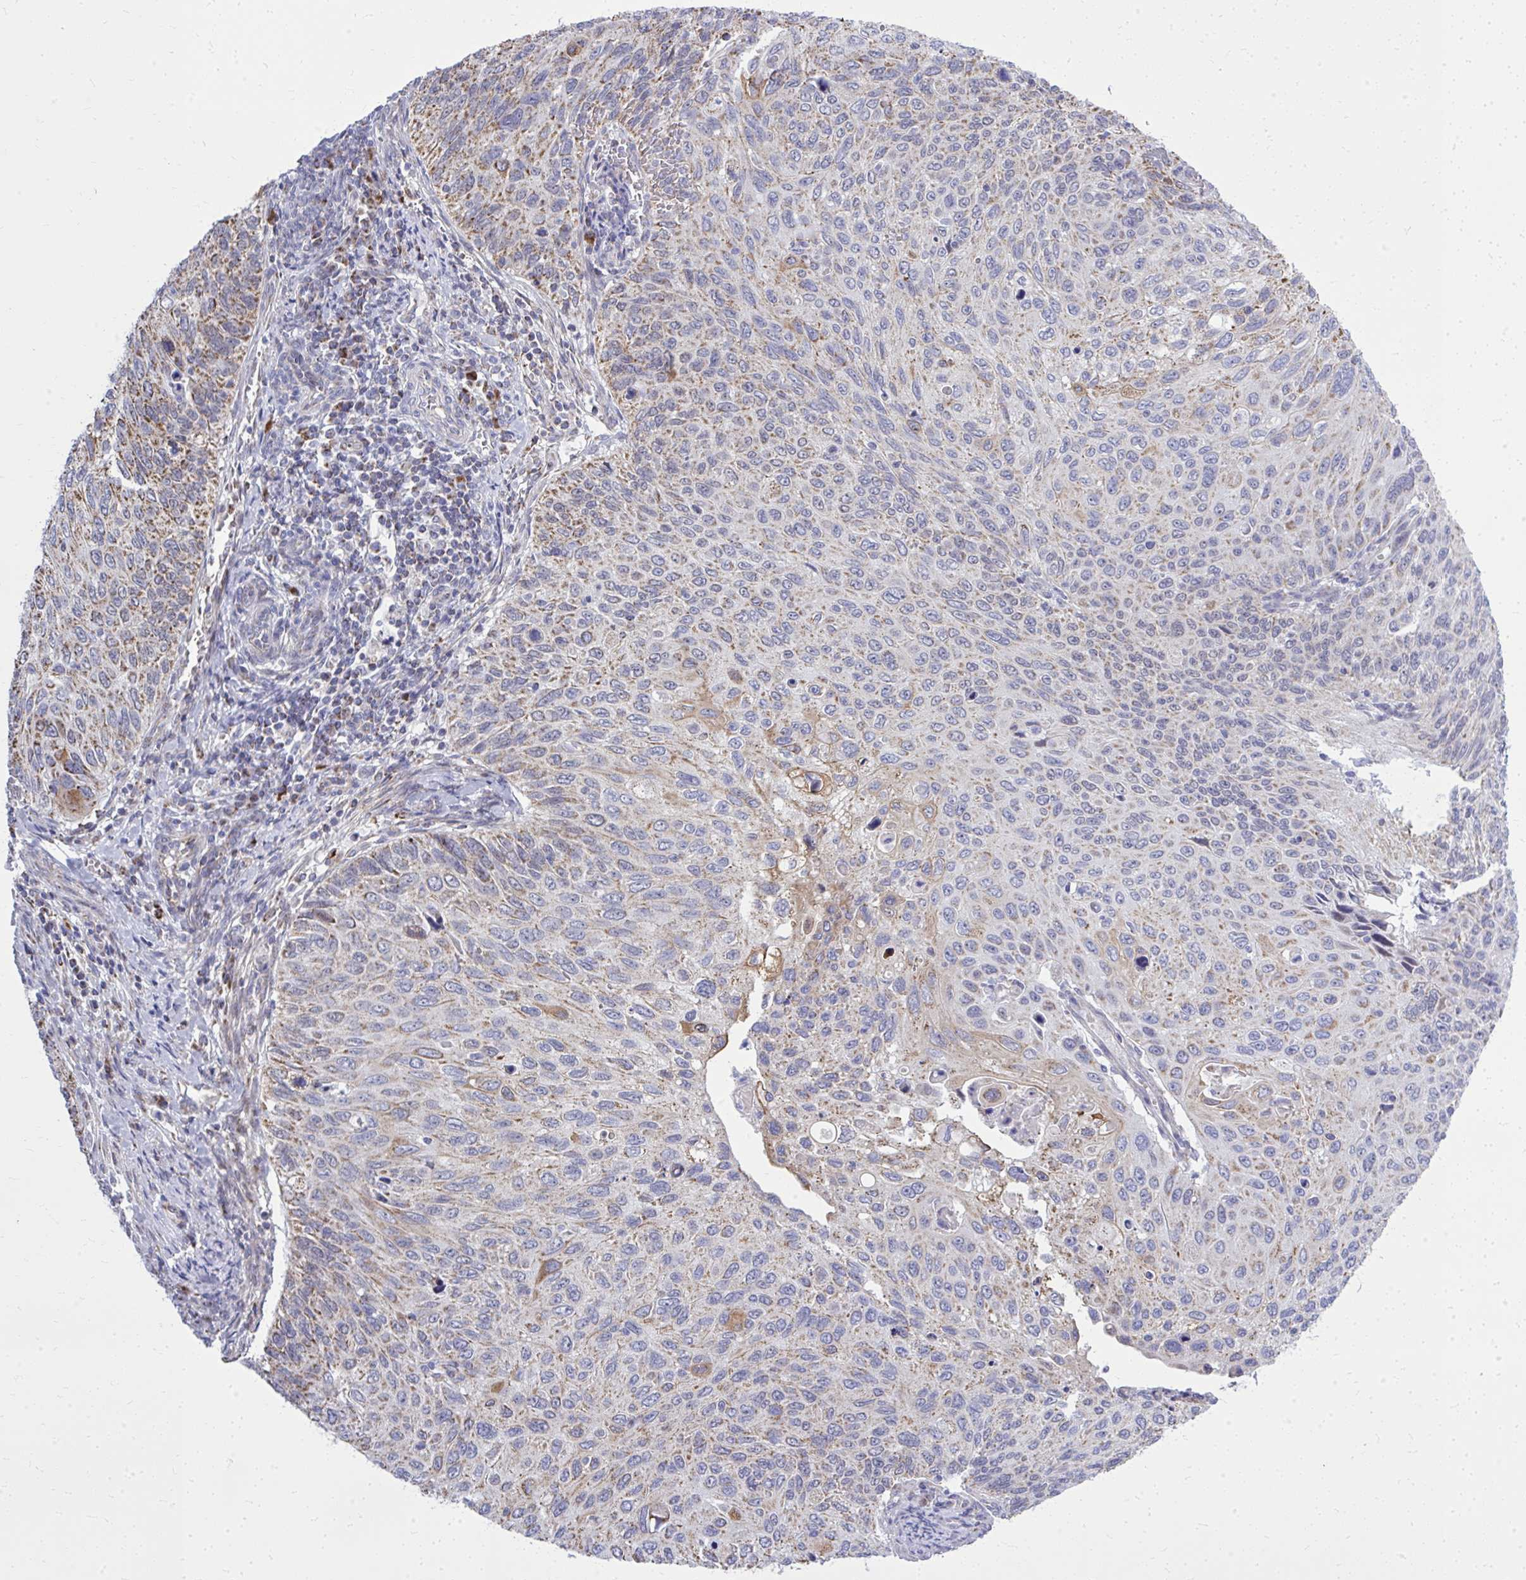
{"staining": {"intensity": "moderate", "quantity": "25%-75%", "location": "cytoplasmic/membranous"}, "tissue": "cervical cancer", "cell_type": "Tumor cells", "image_type": "cancer", "snomed": [{"axis": "morphology", "description": "Squamous cell carcinoma, NOS"}, {"axis": "topography", "description": "Cervix"}], "caption": "Brown immunohistochemical staining in human cervical squamous cell carcinoma shows moderate cytoplasmic/membranous positivity in approximately 25%-75% of tumor cells.", "gene": "ZNF362", "patient": {"sex": "female", "age": 70}}